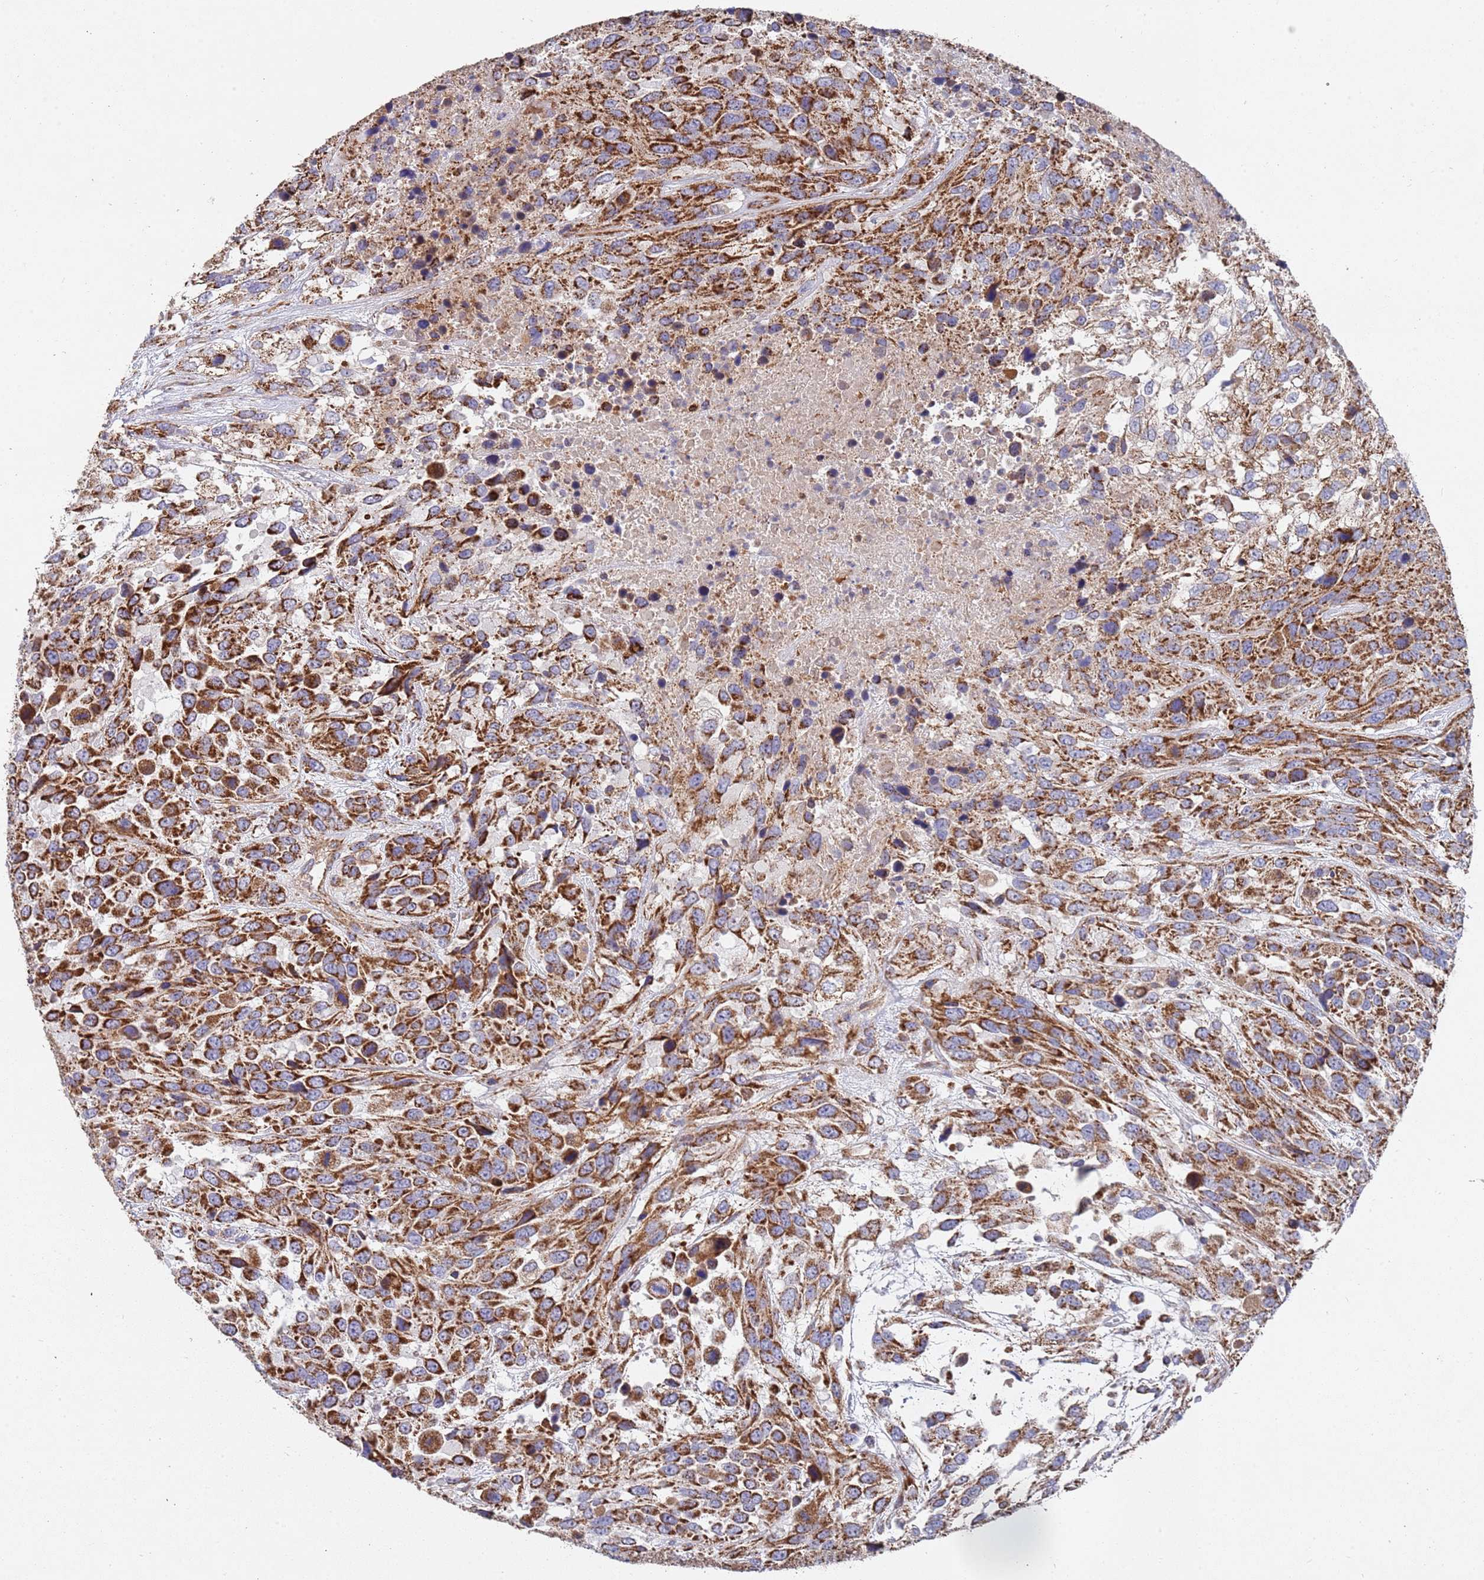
{"staining": {"intensity": "strong", "quantity": ">75%", "location": "cytoplasmic/membranous"}, "tissue": "urothelial cancer", "cell_type": "Tumor cells", "image_type": "cancer", "snomed": [{"axis": "morphology", "description": "Urothelial carcinoma, High grade"}, {"axis": "topography", "description": "Urinary bladder"}], "caption": "This is an image of immunohistochemistry staining of high-grade urothelial carcinoma, which shows strong expression in the cytoplasmic/membranous of tumor cells.", "gene": "WDFY3", "patient": {"sex": "female", "age": 70}}